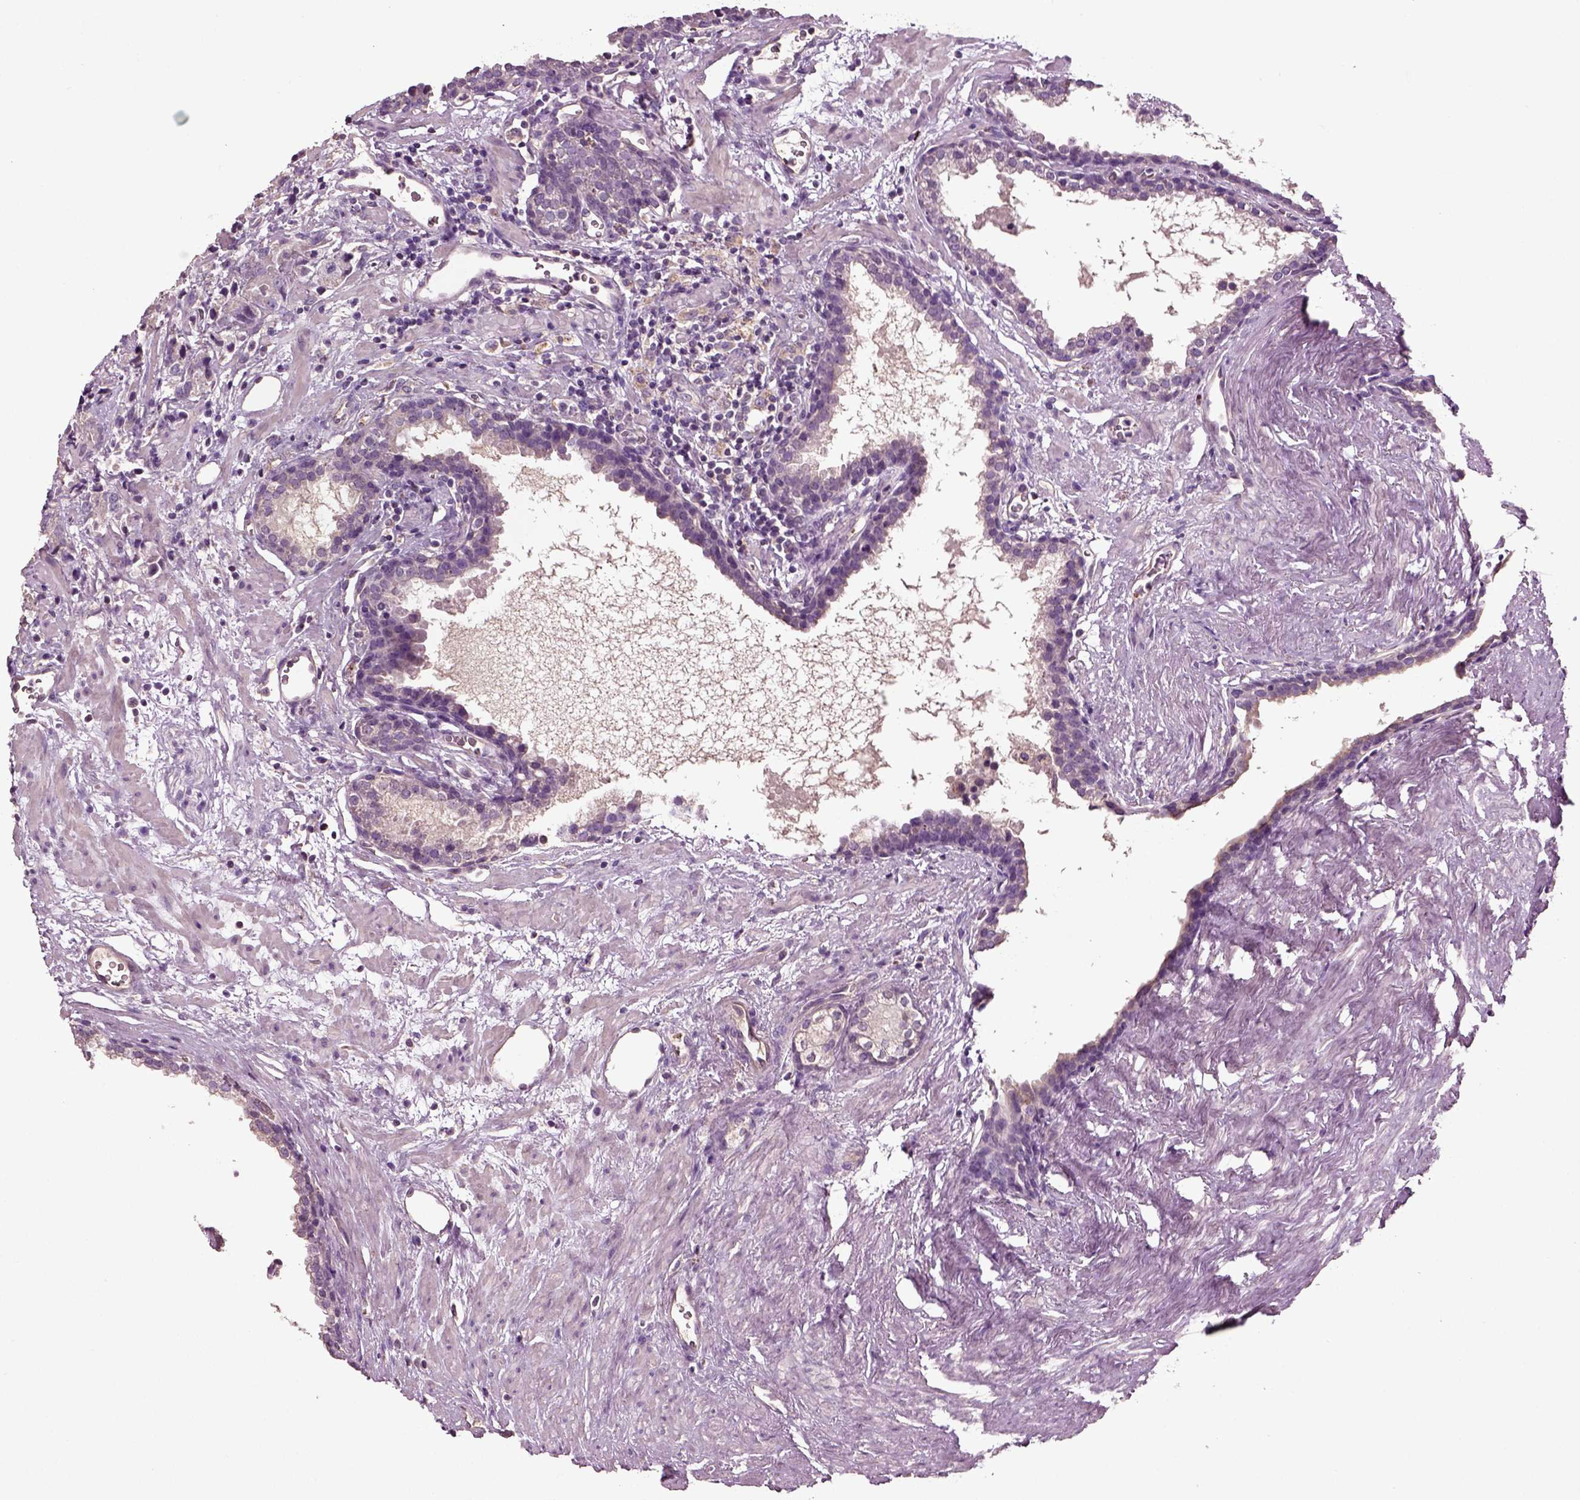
{"staining": {"intensity": "negative", "quantity": "none", "location": "none"}, "tissue": "prostate cancer", "cell_type": "Tumor cells", "image_type": "cancer", "snomed": [{"axis": "morphology", "description": "Adenocarcinoma, NOS"}, {"axis": "topography", "description": "Prostate and seminal vesicle, NOS"}], "caption": "This photomicrograph is of prostate adenocarcinoma stained with immunohistochemistry to label a protein in brown with the nuclei are counter-stained blue. There is no staining in tumor cells. (Immunohistochemistry (ihc), brightfield microscopy, high magnification).", "gene": "DEFB118", "patient": {"sex": "male", "age": 63}}